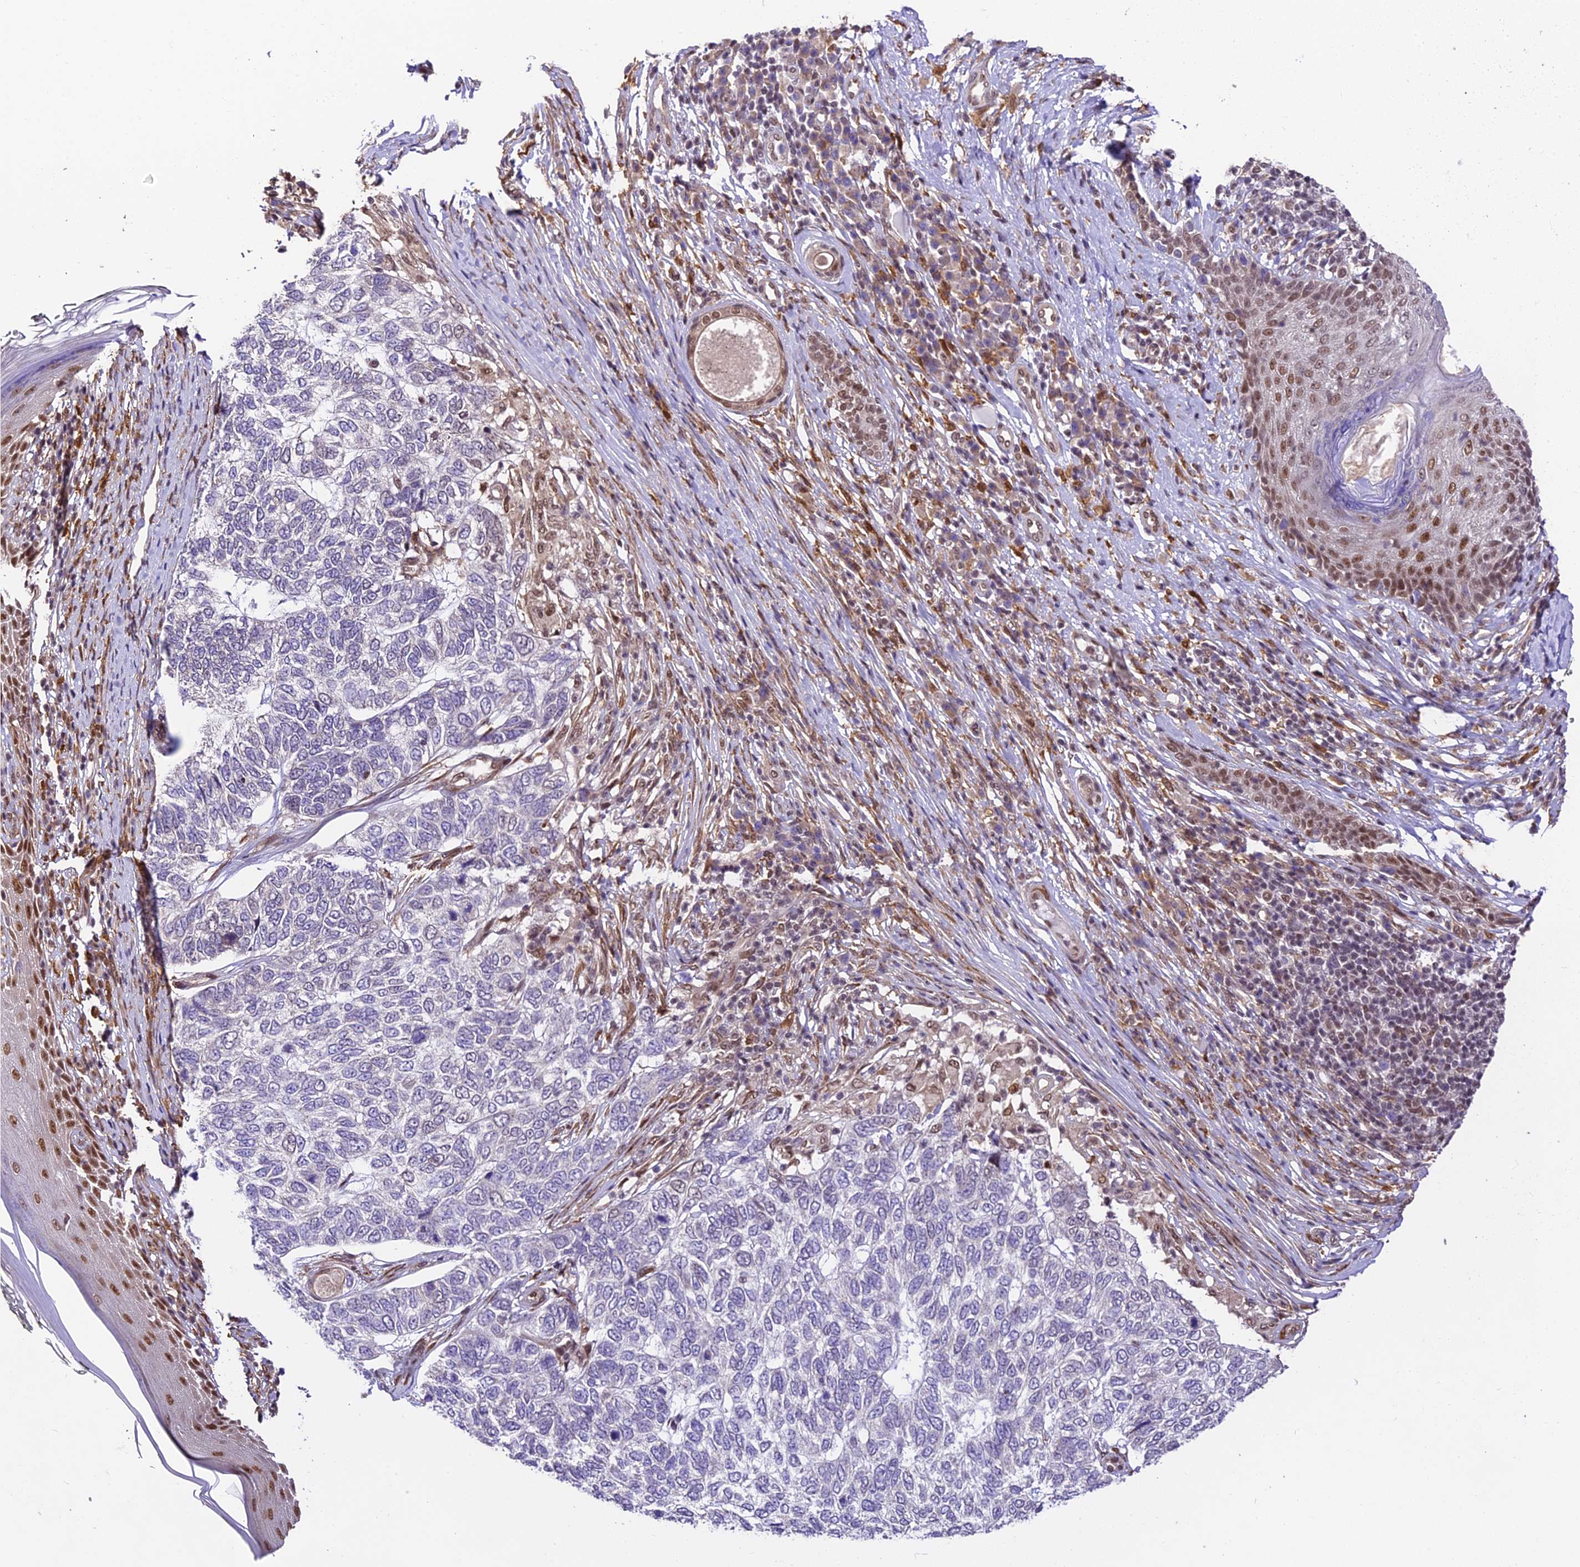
{"staining": {"intensity": "negative", "quantity": "none", "location": "none"}, "tissue": "skin cancer", "cell_type": "Tumor cells", "image_type": "cancer", "snomed": [{"axis": "morphology", "description": "Basal cell carcinoma"}, {"axis": "topography", "description": "Skin"}], "caption": "The immunohistochemistry (IHC) photomicrograph has no significant expression in tumor cells of skin basal cell carcinoma tissue.", "gene": "TRIM22", "patient": {"sex": "female", "age": 65}}